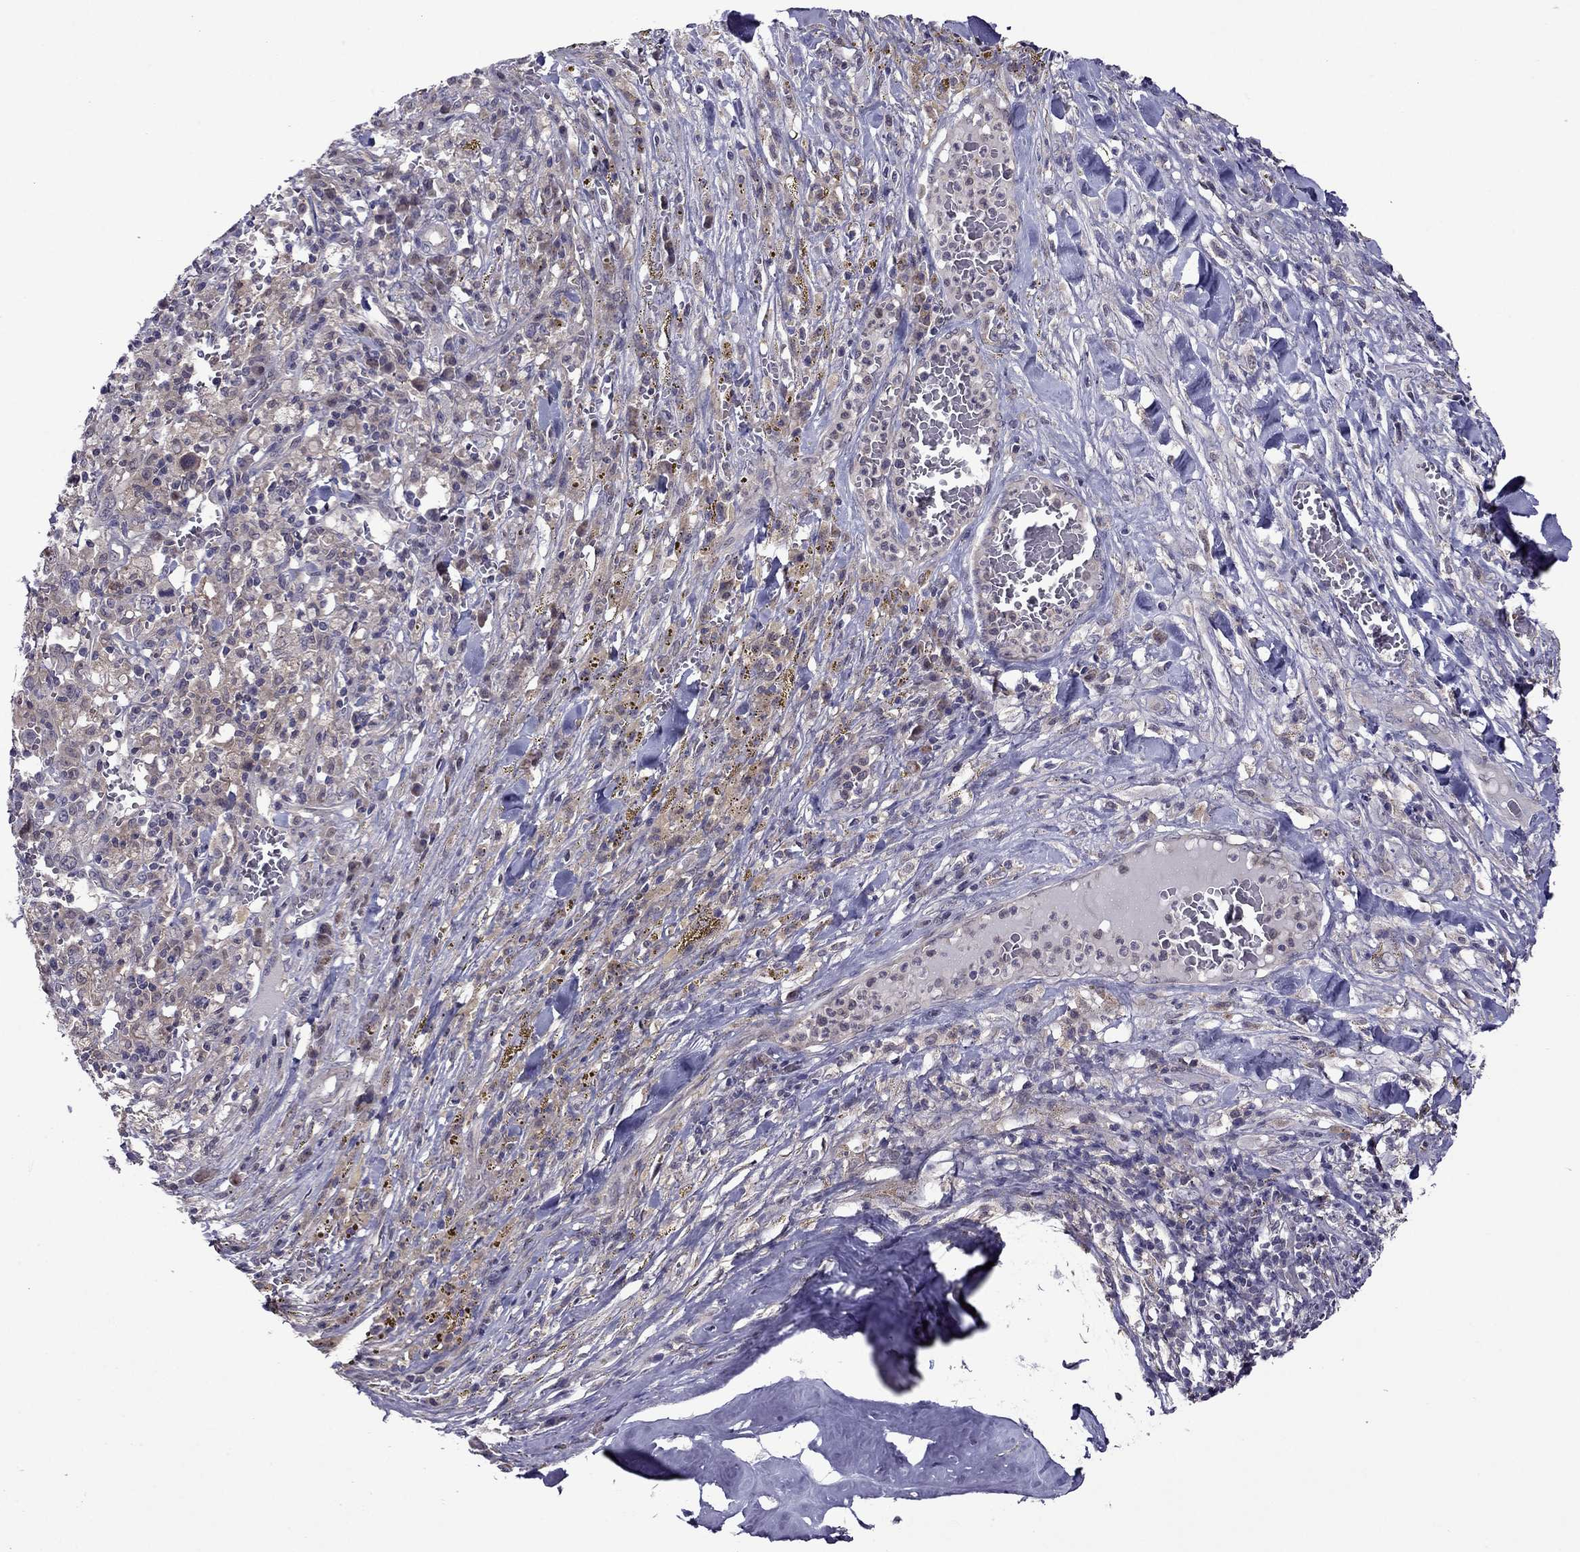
{"staining": {"intensity": "weak", "quantity": ">75%", "location": "cytoplasmic/membranous"}, "tissue": "melanoma", "cell_type": "Tumor cells", "image_type": "cancer", "snomed": [{"axis": "morphology", "description": "Malignant melanoma, NOS"}, {"axis": "topography", "description": "Skin"}], "caption": "There is low levels of weak cytoplasmic/membranous expression in tumor cells of malignant melanoma, as demonstrated by immunohistochemical staining (brown color).", "gene": "CDK5", "patient": {"sex": "female", "age": 91}}